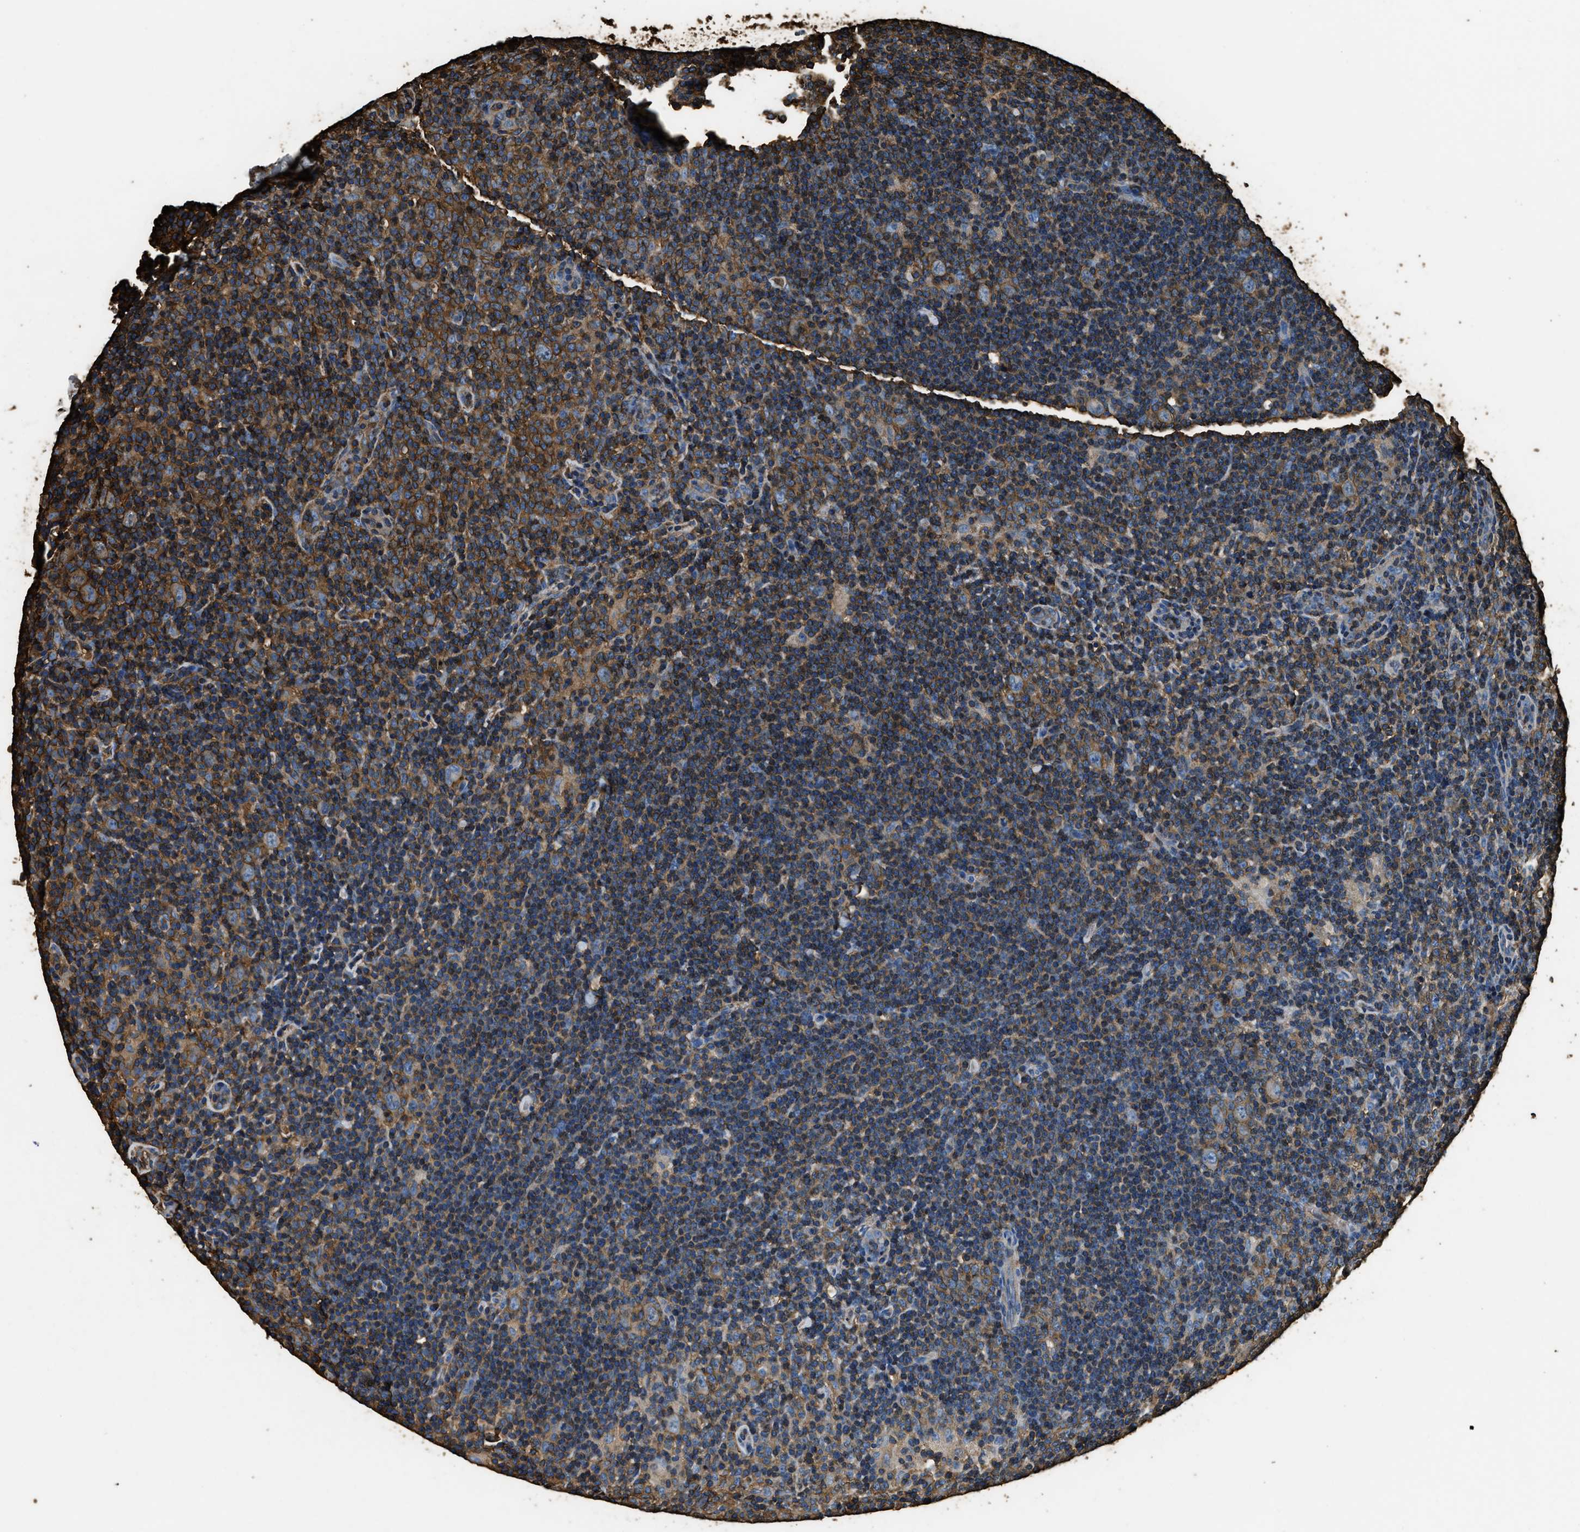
{"staining": {"intensity": "weak", "quantity": ">75%", "location": "cytoplasmic/membranous"}, "tissue": "lymphoma", "cell_type": "Tumor cells", "image_type": "cancer", "snomed": [{"axis": "morphology", "description": "Hodgkin's disease, NOS"}, {"axis": "topography", "description": "Lymph node"}], "caption": "Immunohistochemistry (DAB) staining of lymphoma exhibits weak cytoplasmic/membranous protein positivity in about >75% of tumor cells.", "gene": "ACCS", "patient": {"sex": "female", "age": 57}}